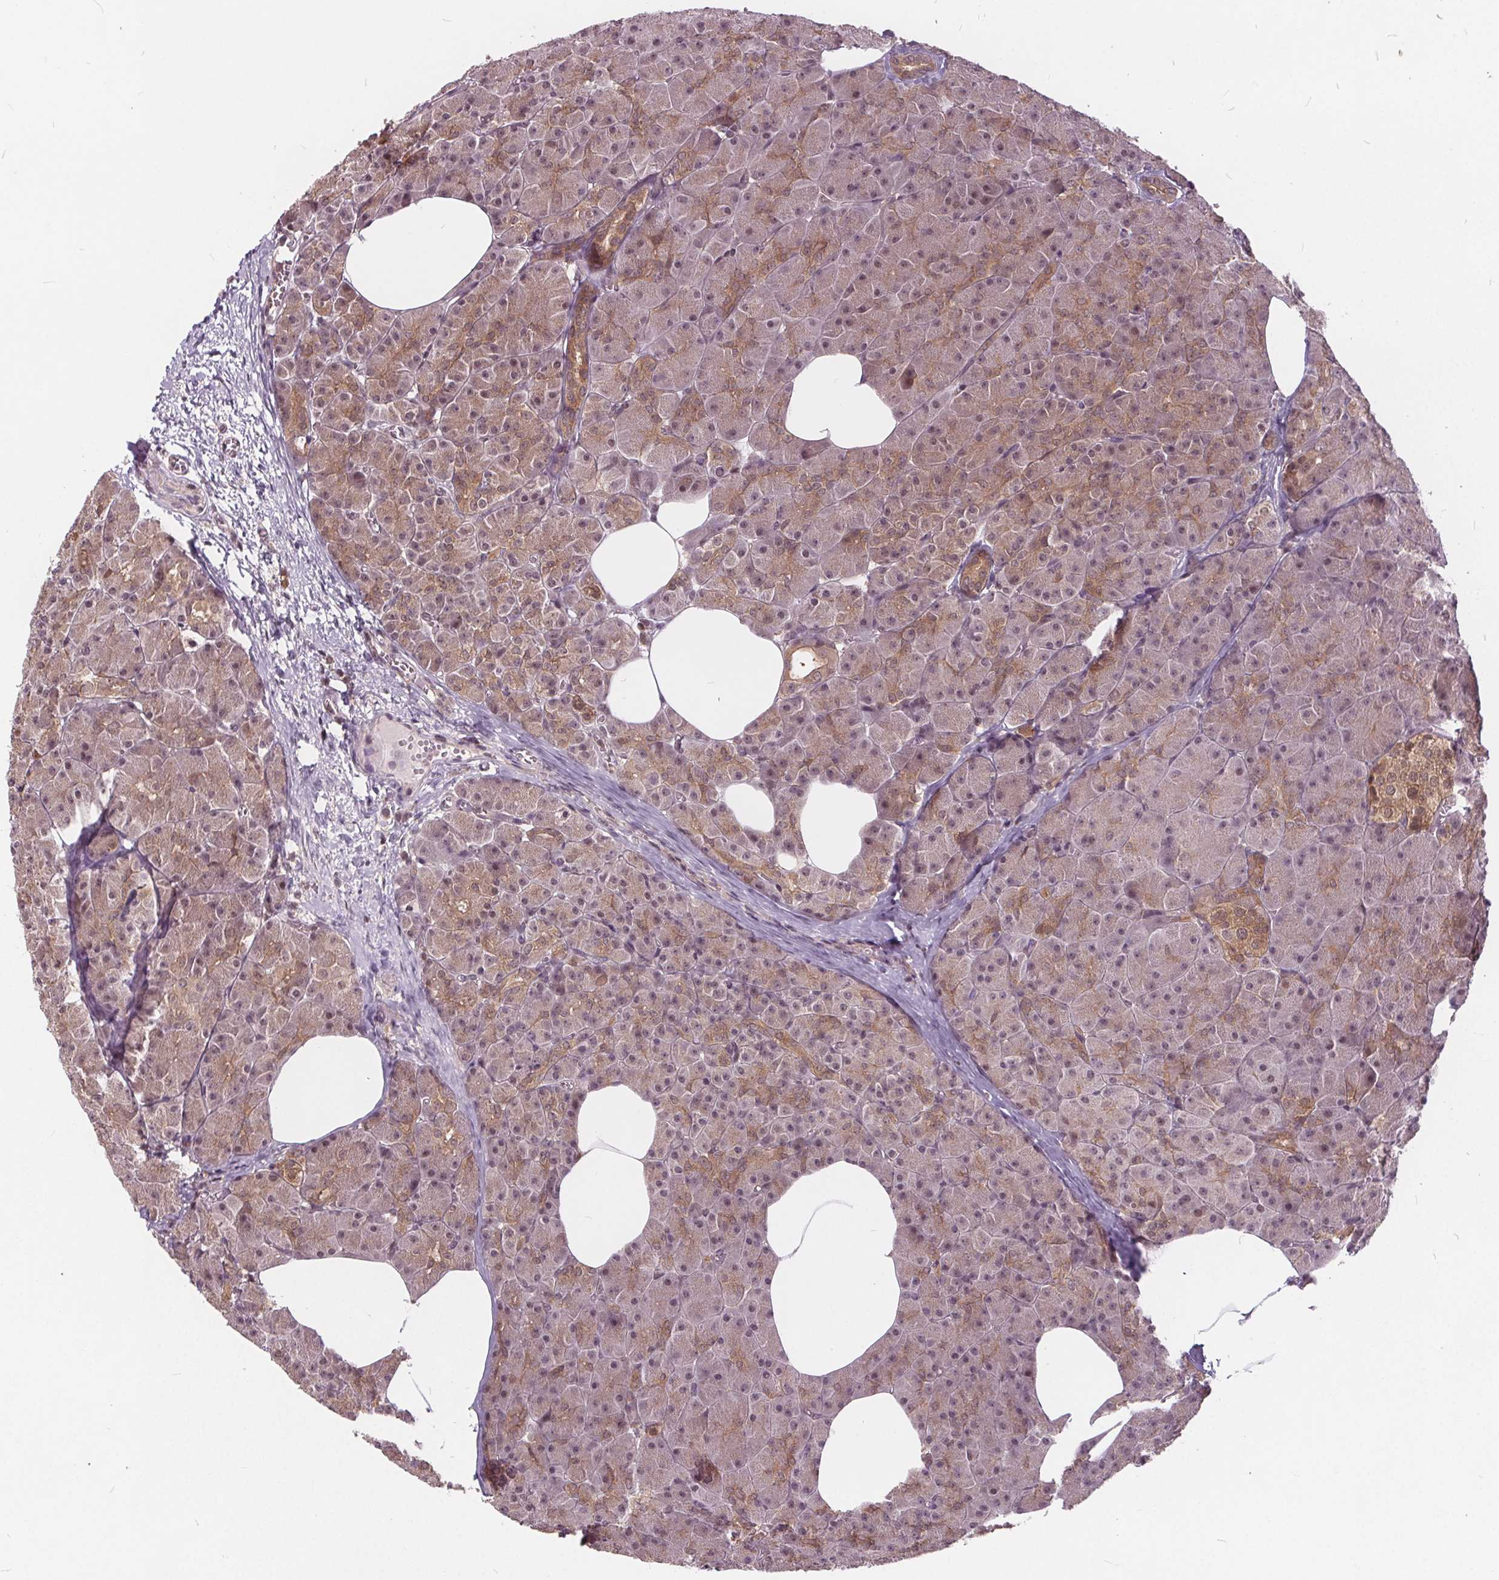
{"staining": {"intensity": "strong", "quantity": "<25%", "location": "cytoplasmic/membranous"}, "tissue": "pancreas", "cell_type": "Exocrine glandular cells", "image_type": "normal", "snomed": [{"axis": "morphology", "description": "Normal tissue, NOS"}, {"axis": "topography", "description": "Pancreas"}], "caption": "IHC (DAB) staining of normal pancreas exhibits strong cytoplasmic/membranous protein staining in approximately <25% of exocrine glandular cells. Nuclei are stained in blue.", "gene": "HIF1AN", "patient": {"sex": "female", "age": 45}}